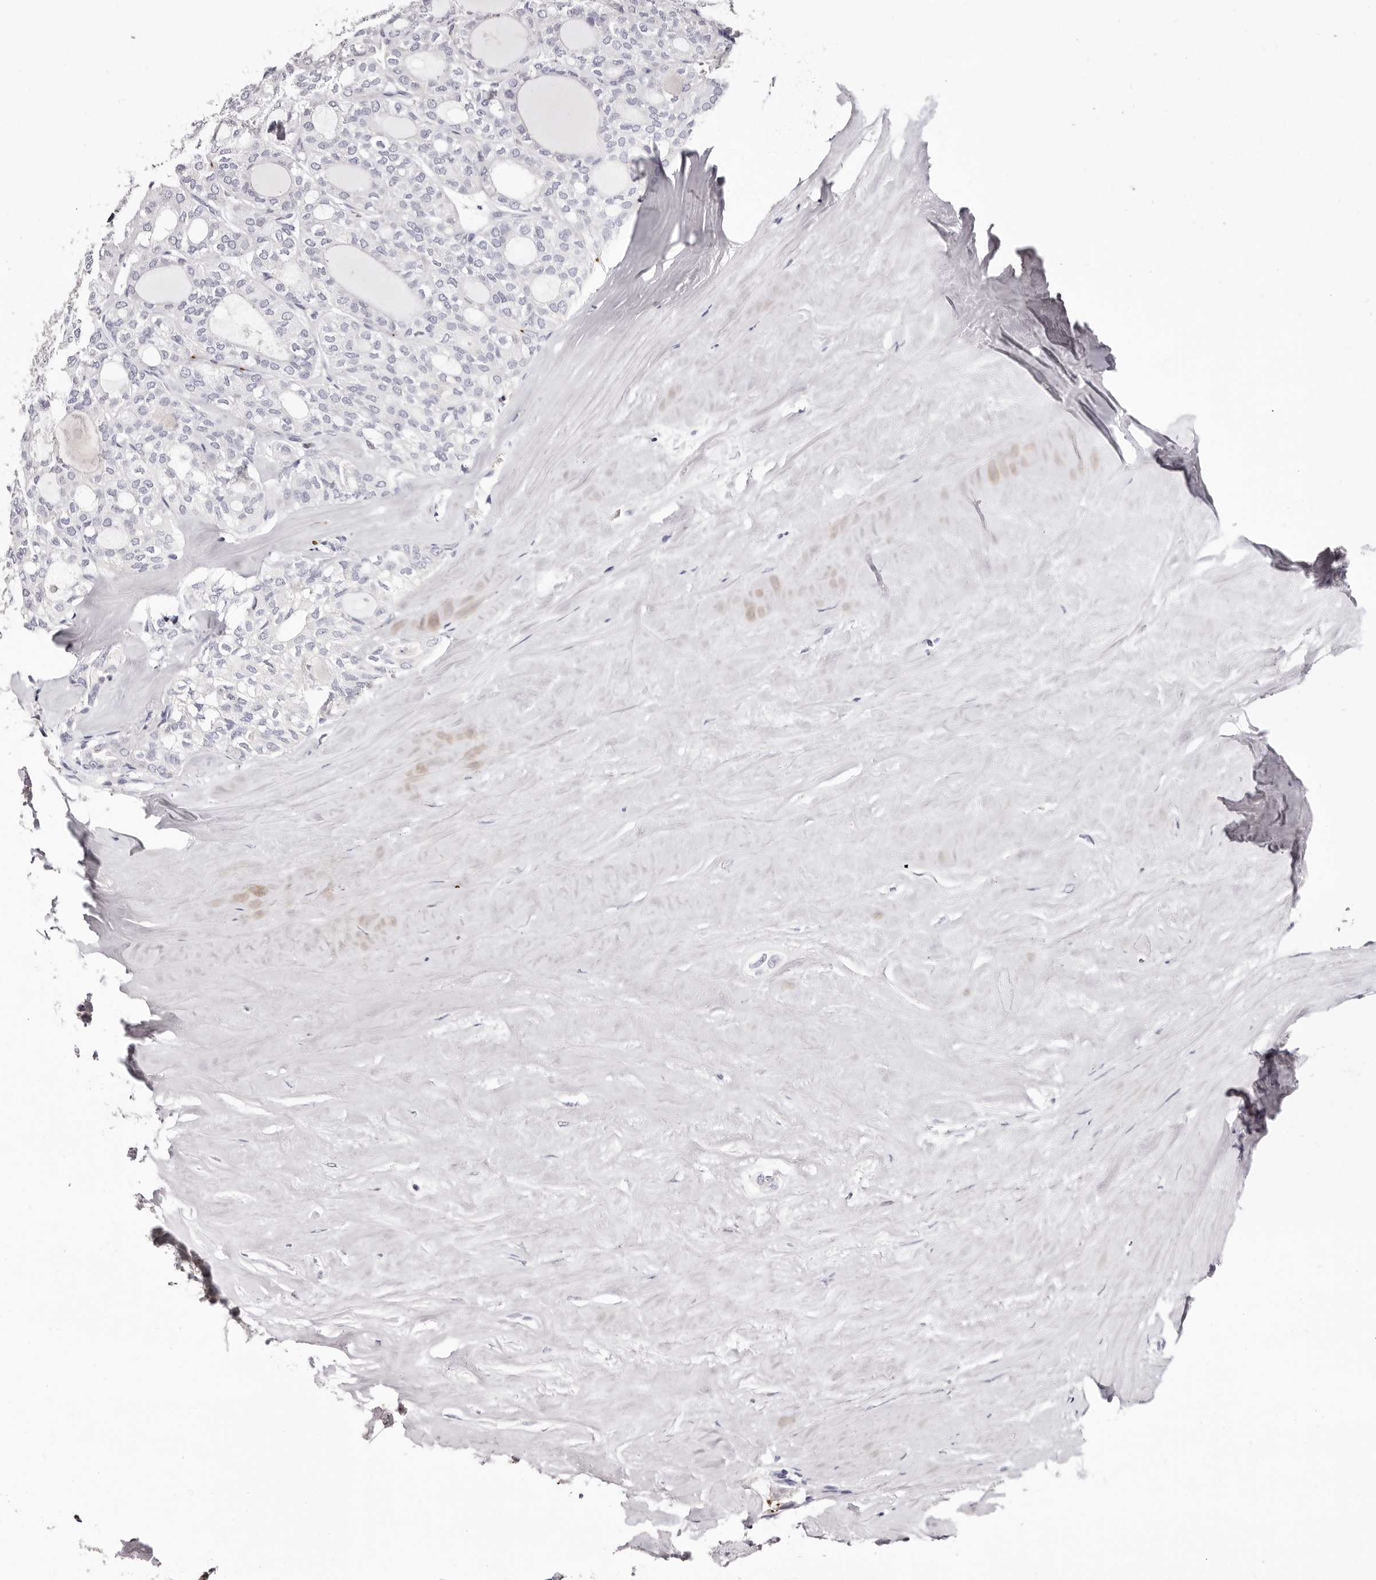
{"staining": {"intensity": "negative", "quantity": "none", "location": "none"}, "tissue": "thyroid cancer", "cell_type": "Tumor cells", "image_type": "cancer", "snomed": [{"axis": "morphology", "description": "Follicular adenoma carcinoma, NOS"}, {"axis": "topography", "description": "Thyroid gland"}], "caption": "Immunohistochemistry photomicrograph of neoplastic tissue: follicular adenoma carcinoma (thyroid) stained with DAB (3,3'-diaminobenzidine) demonstrates no significant protein staining in tumor cells.", "gene": "PF4", "patient": {"sex": "male", "age": 75}}